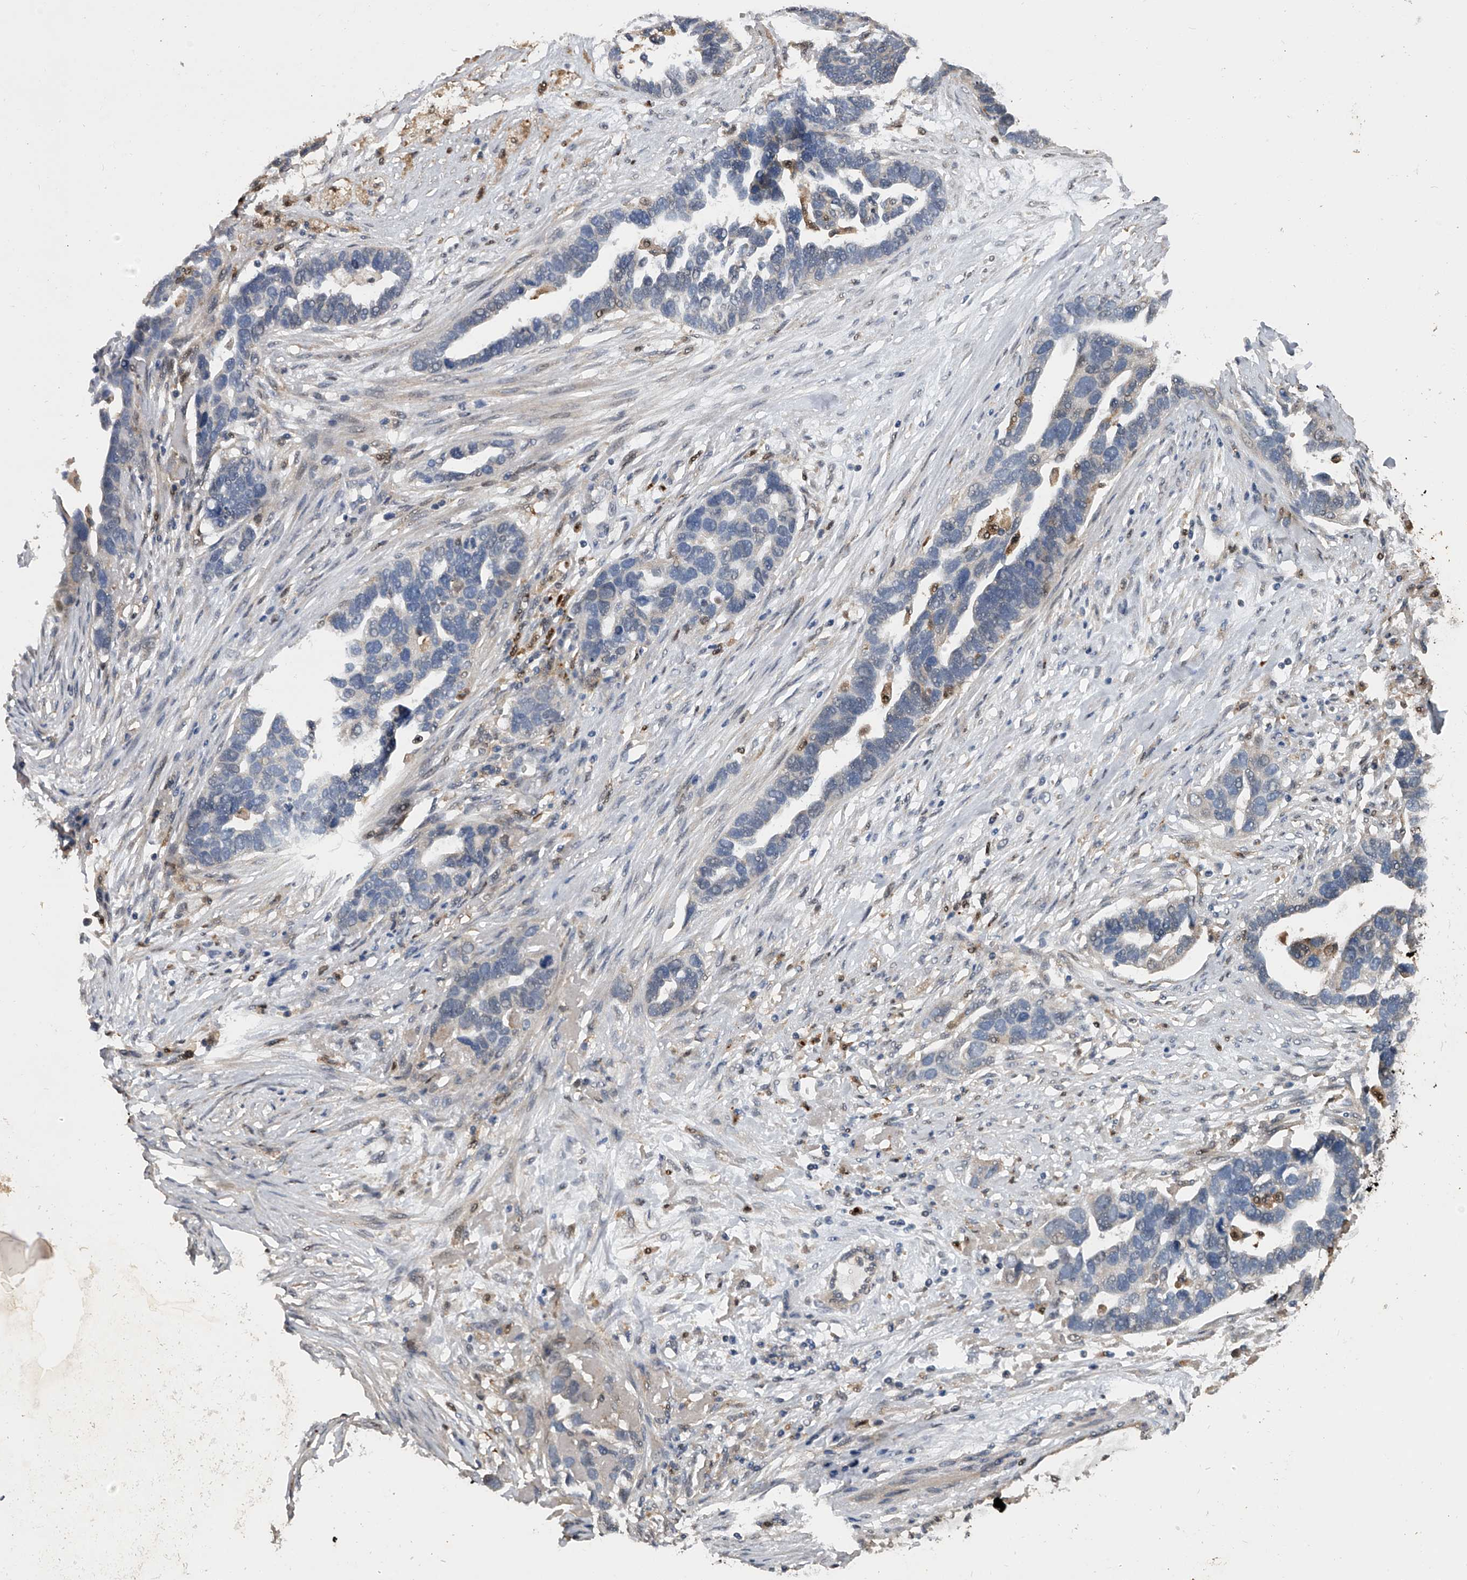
{"staining": {"intensity": "negative", "quantity": "none", "location": "none"}, "tissue": "ovarian cancer", "cell_type": "Tumor cells", "image_type": "cancer", "snomed": [{"axis": "morphology", "description": "Cystadenocarcinoma, serous, NOS"}, {"axis": "topography", "description": "Ovary"}], "caption": "This is an immunohistochemistry histopathology image of ovarian cancer. There is no staining in tumor cells.", "gene": "DOCK9", "patient": {"sex": "female", "age": 54}}